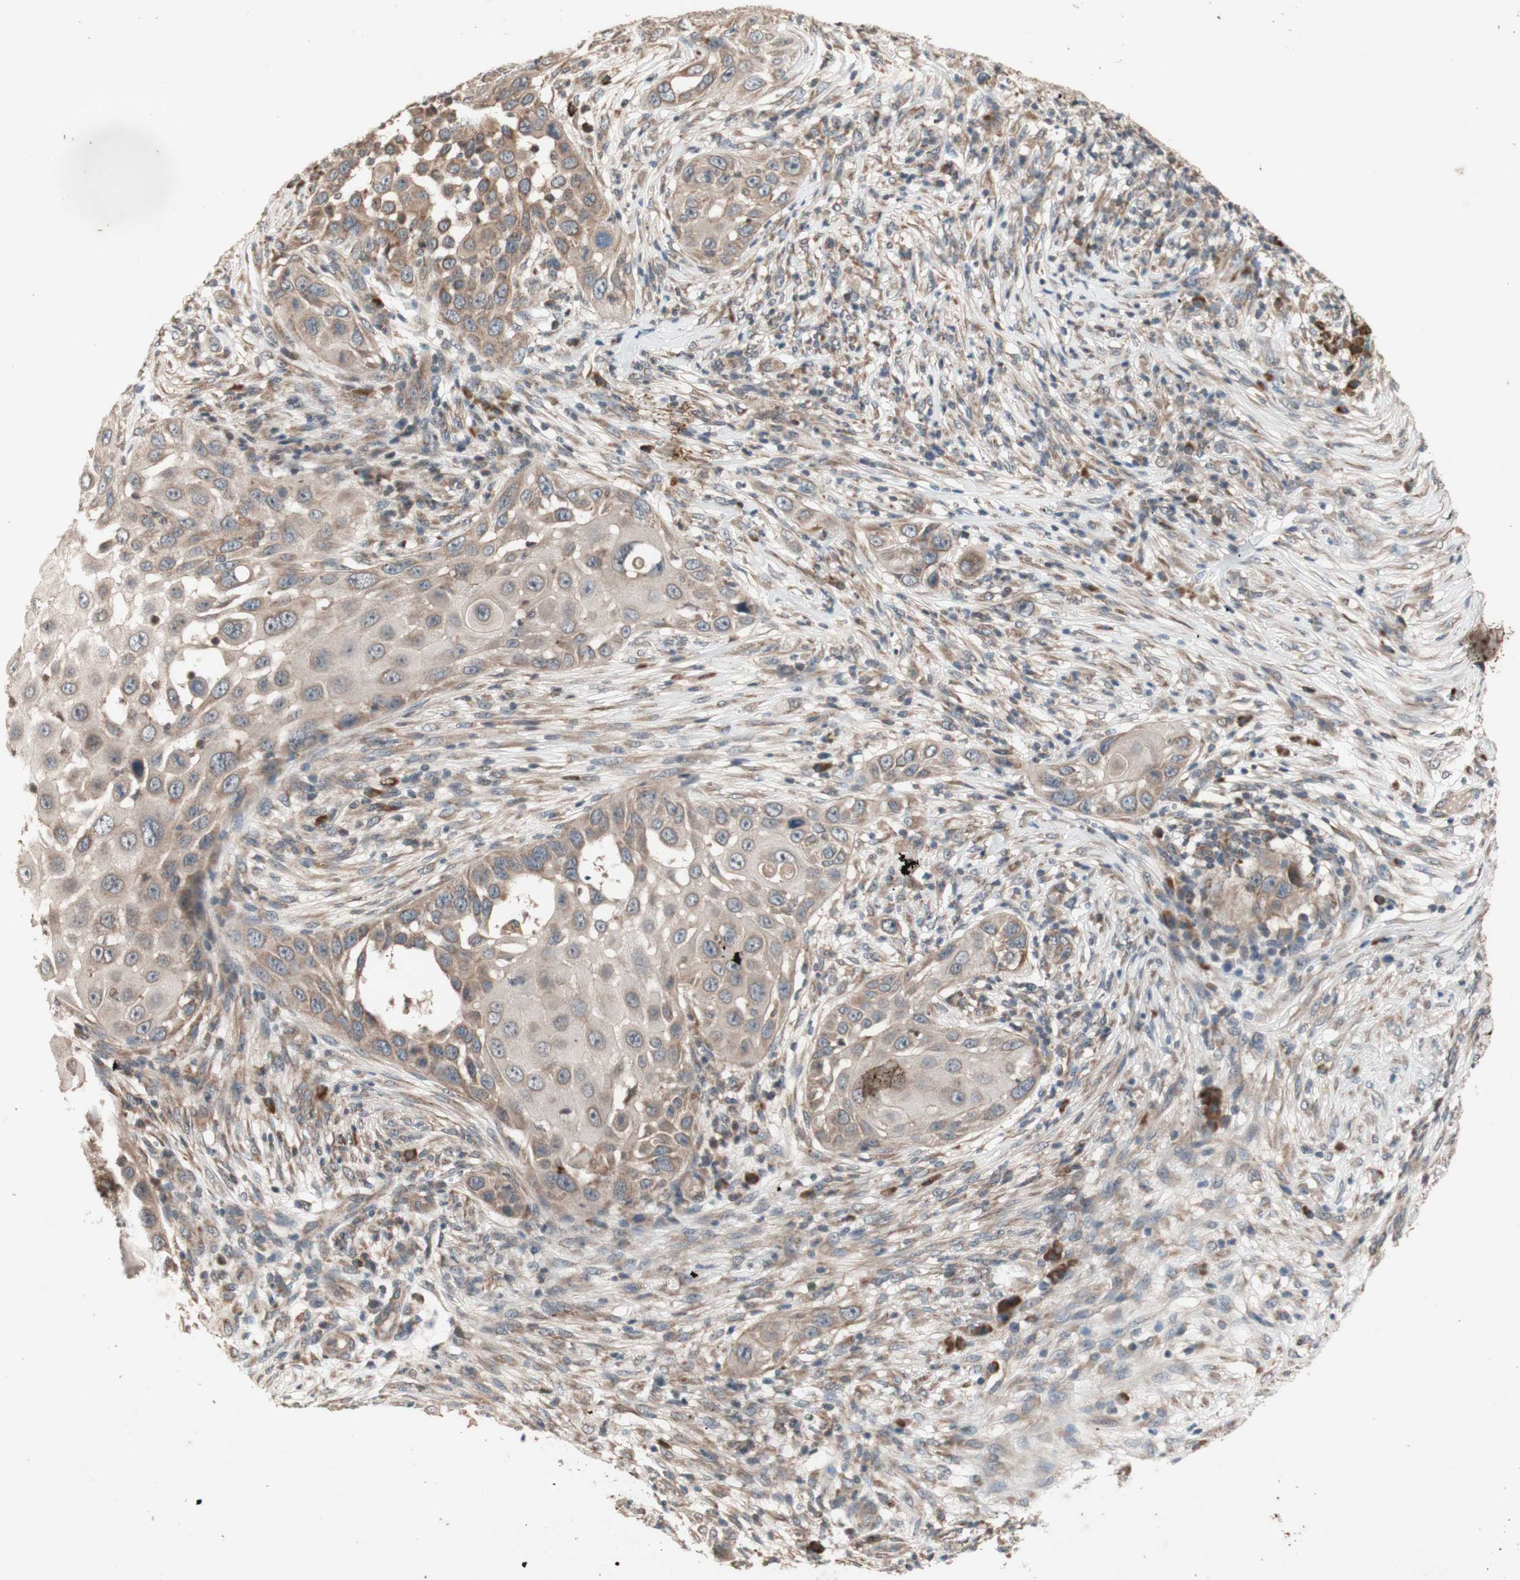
{"staining": {"intensity": "weak", "quantity": ">75%", "location": "cytoplasmic/membranous"}, "tissue": "skin cancer", "cell_type": "Tumor cells", "image_type": "cancer", "snomed": [{"axis": "morphology", "description": "Squamous cell carcinoma, NOS"}, {"axis": "topography", "description": "Skin"}], "caption": "Tumor cells exhibit weak cytoplasmic/membranous expression in about >75% of cells in skin cancer.", "gene": "DDOST", "patient": {"sex": "female", "age": 44}}